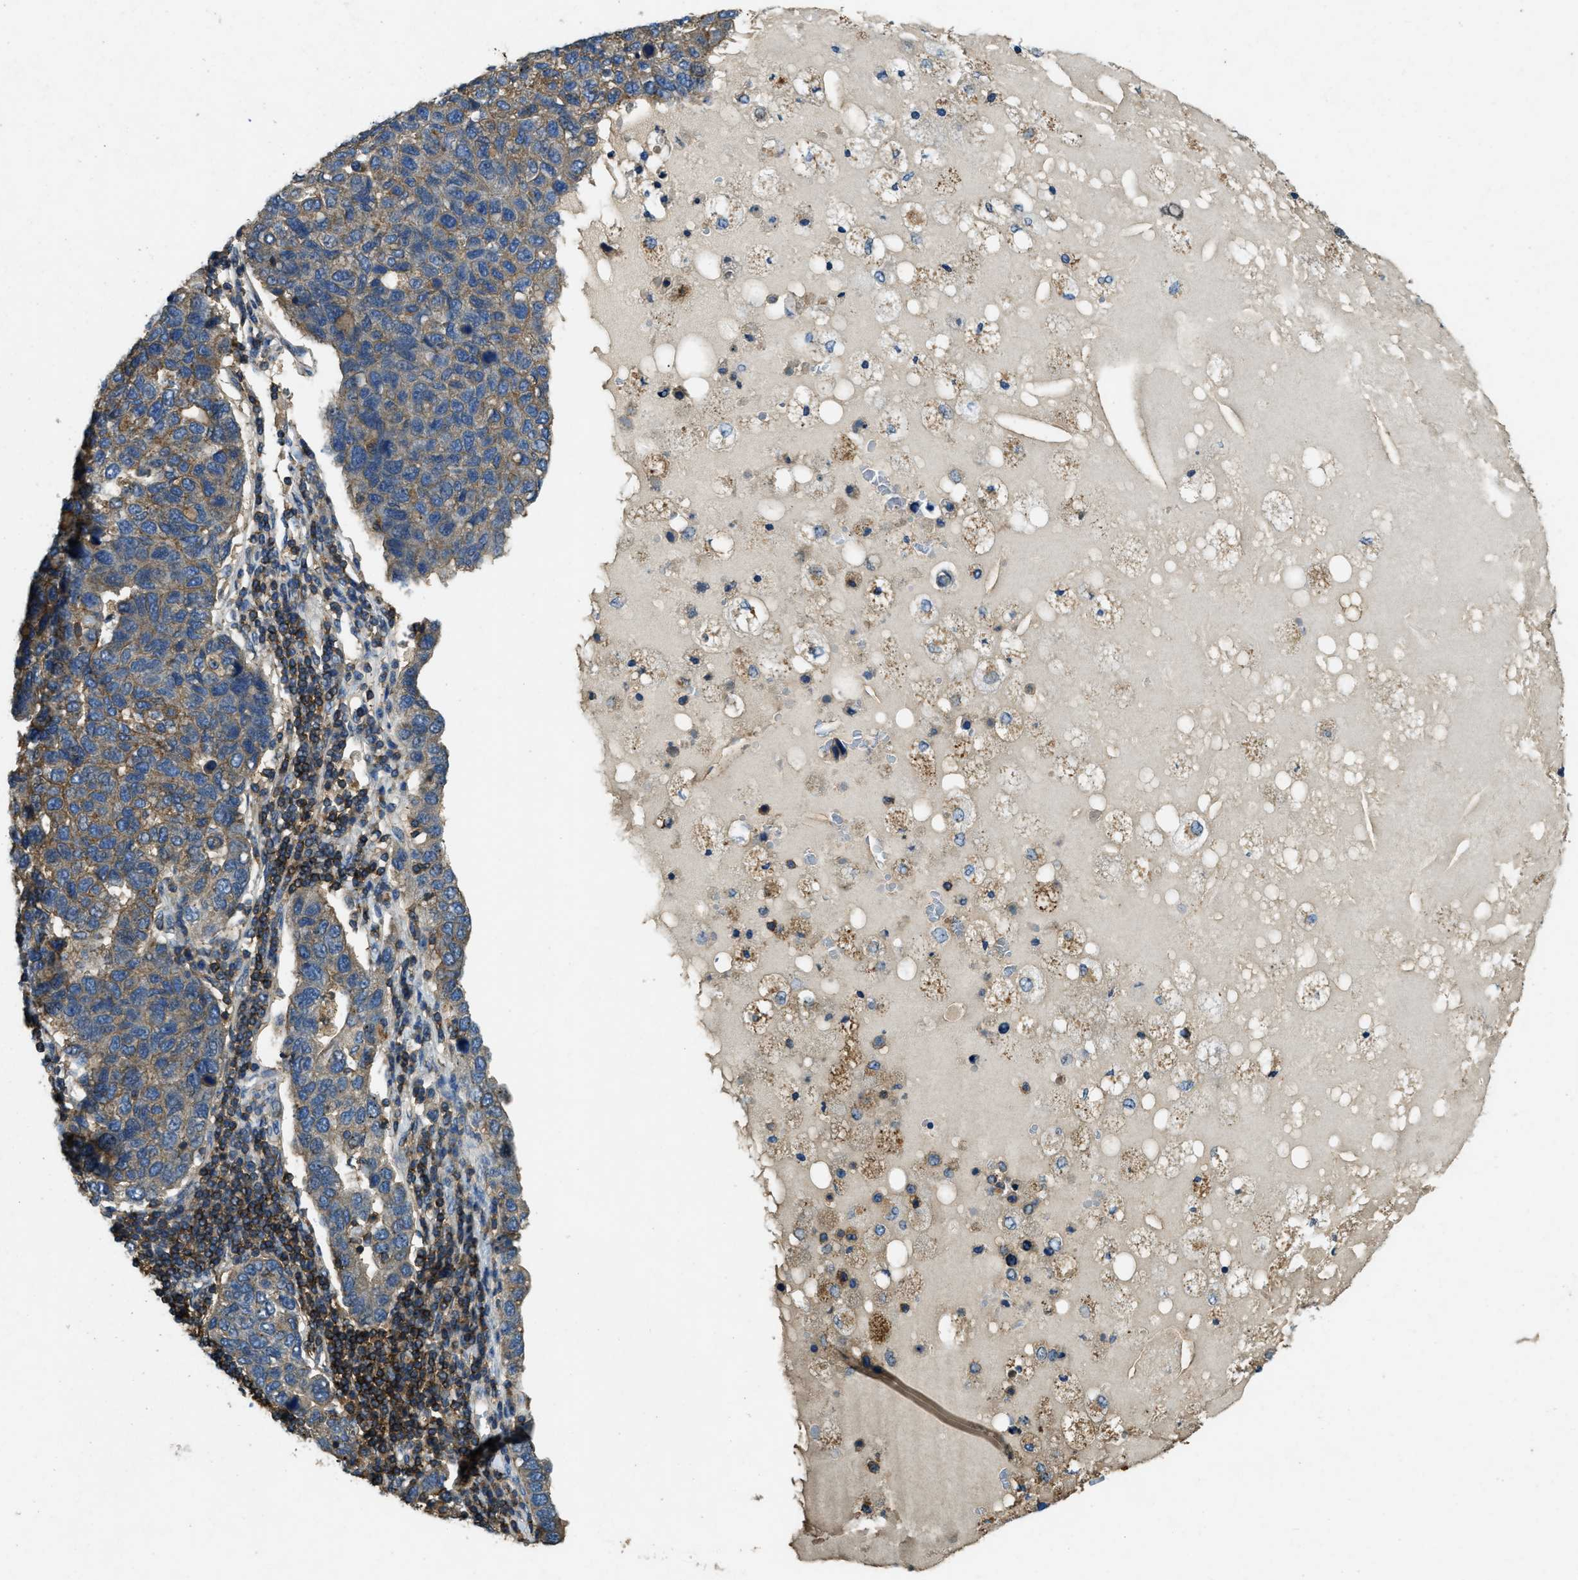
{"staining": {"intensity": "weak", "quantity": "<25%", "location": "cytoplasmic/membranous"}, "tissue": "pancreatic cancer", "cell_type": "Tumor cells", "image_type": "cancer", "snomed": [{"axis": "morphology", "description": "Adenocarcinoma, NOS"}, {"axis": "topography", "description": "Pancreas"}], "caption": "This is a image of immunohistochemistry (IHC) staining of adenocarcinoma (pancreatic), which shows no positivity in tumor cells. (IHC, brightfield microscopy, high magnification).", "gene": "ATP8B1", "patient": {"sex": "female", "age": 61}}